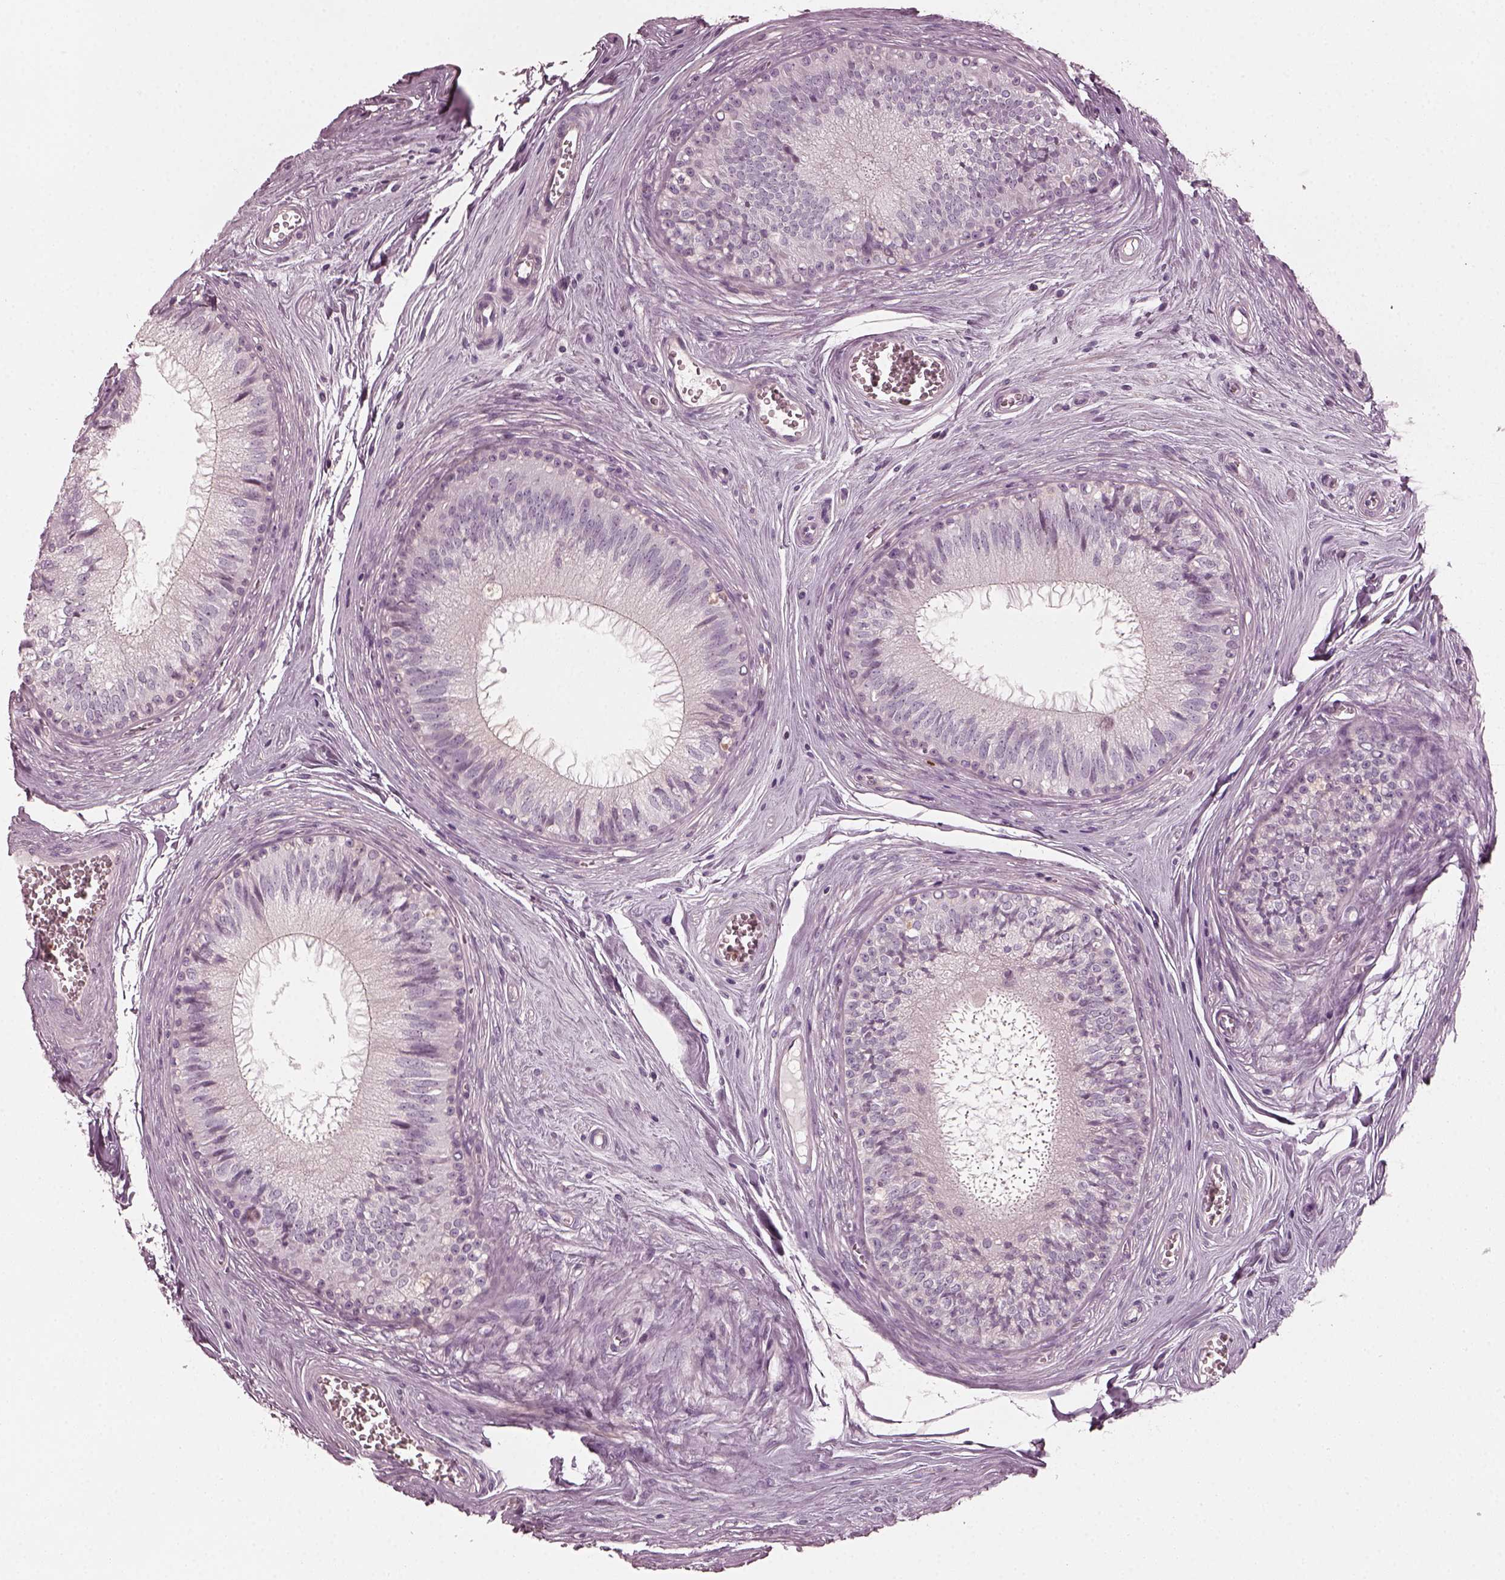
{"staining": {"intensity": "negative", "quantity": "none", "location": "none"}, "tissue": "epididymis", "cell_type": "Glandular cells", "image_type": "normal", "snomed": [{"axis": "morphology", "description": "Normal tissue, NOS"}, {"axis": "topography", "description": "Epididymis"}], "caption": "Human epididymis stained for a protein using immunohistochemistry shows no positivity in glandular cells.", "gene": "CHIT1", "patient": {"sex": "male", "age": 37}}